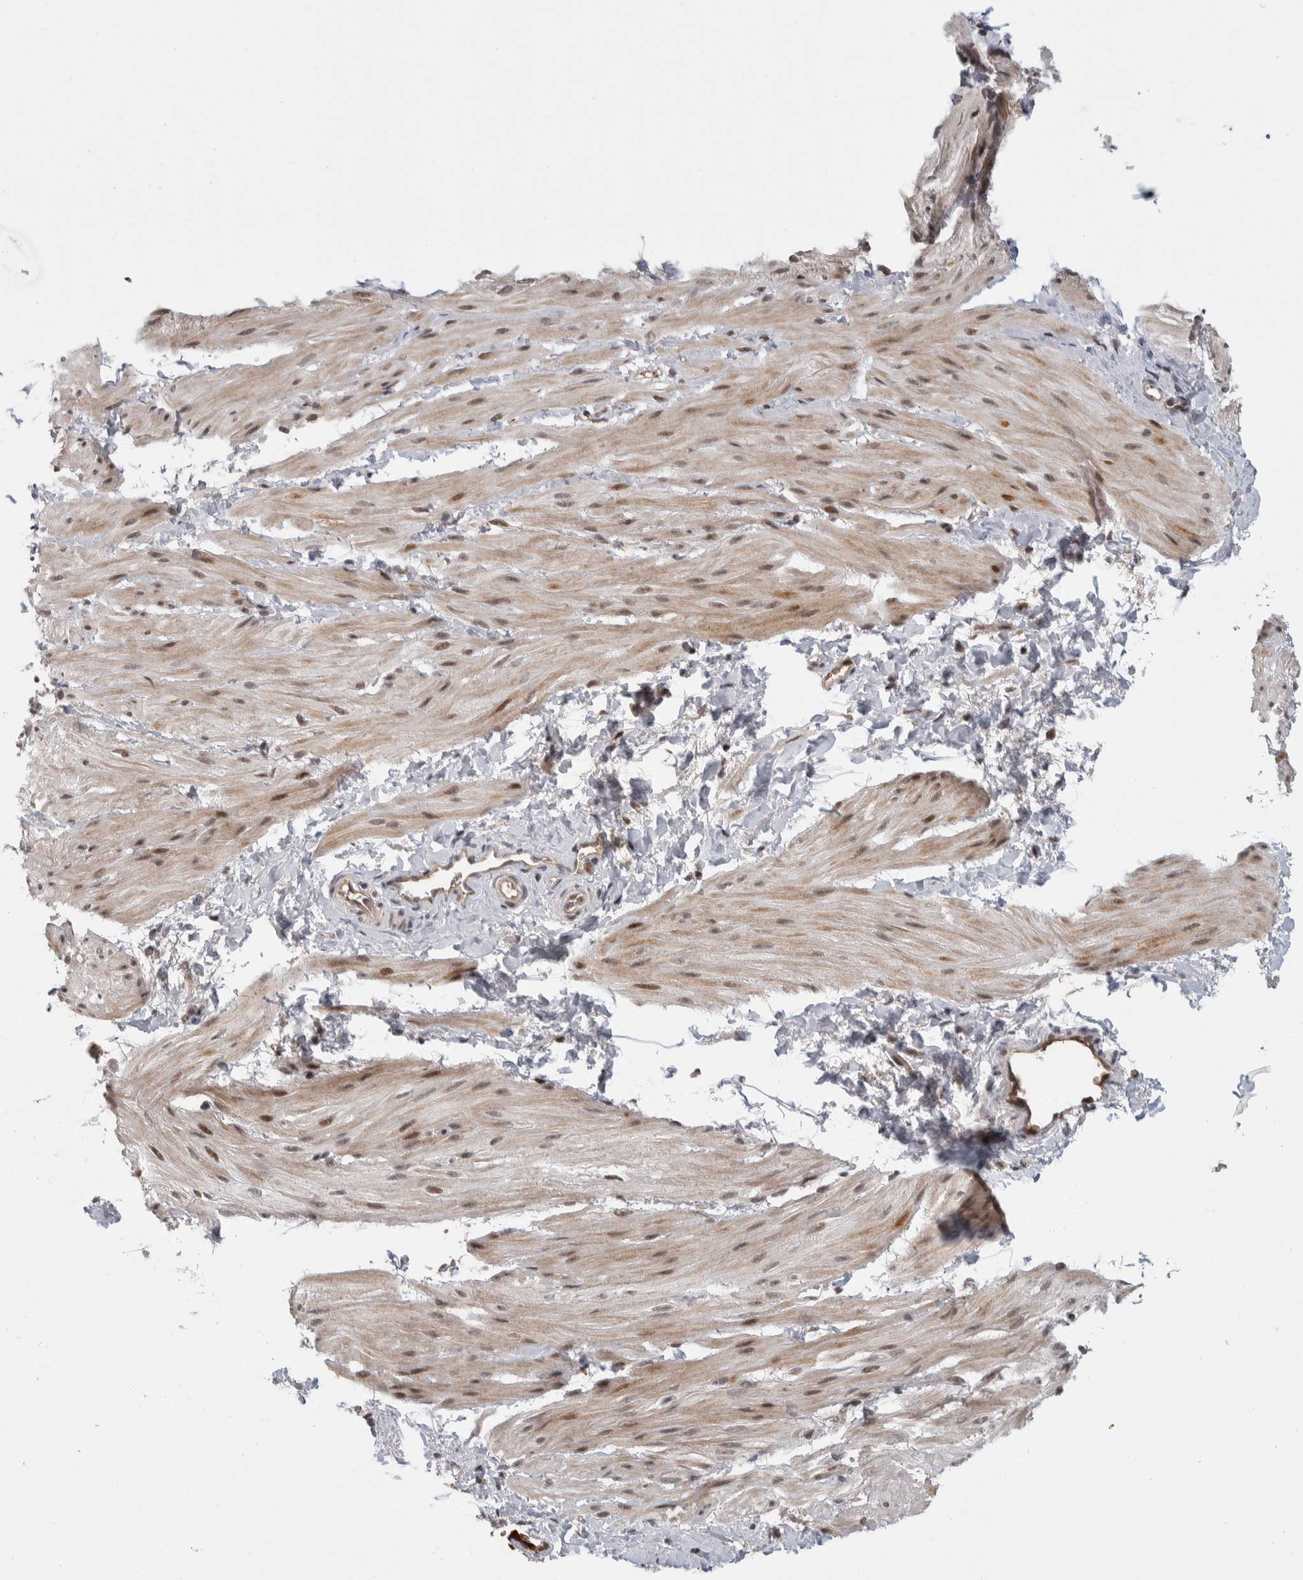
{"staining": {"intensity": "moderate", "quantity": "25%-75%", "location": "cytoplasmic/membranous,nuclear"}, "tissue": "smooth muscle", "cell_type": "Smooth muscle cells", "image_type": "normal", "snomed": [{"axis": "morphology", "description": "Normal tissue, NOS"}, {"axis": "topography", "description": "Smooth muscle"}], "caption": "Protein analysis of unremarkable smooth muscle reveals moderate cytoplasmic/membranous,nuclear positivity in approximately 25%-75% of smooth muscle cells.", "gene": "ZNF592", "patient": {"sex": "male", "age": 16}}